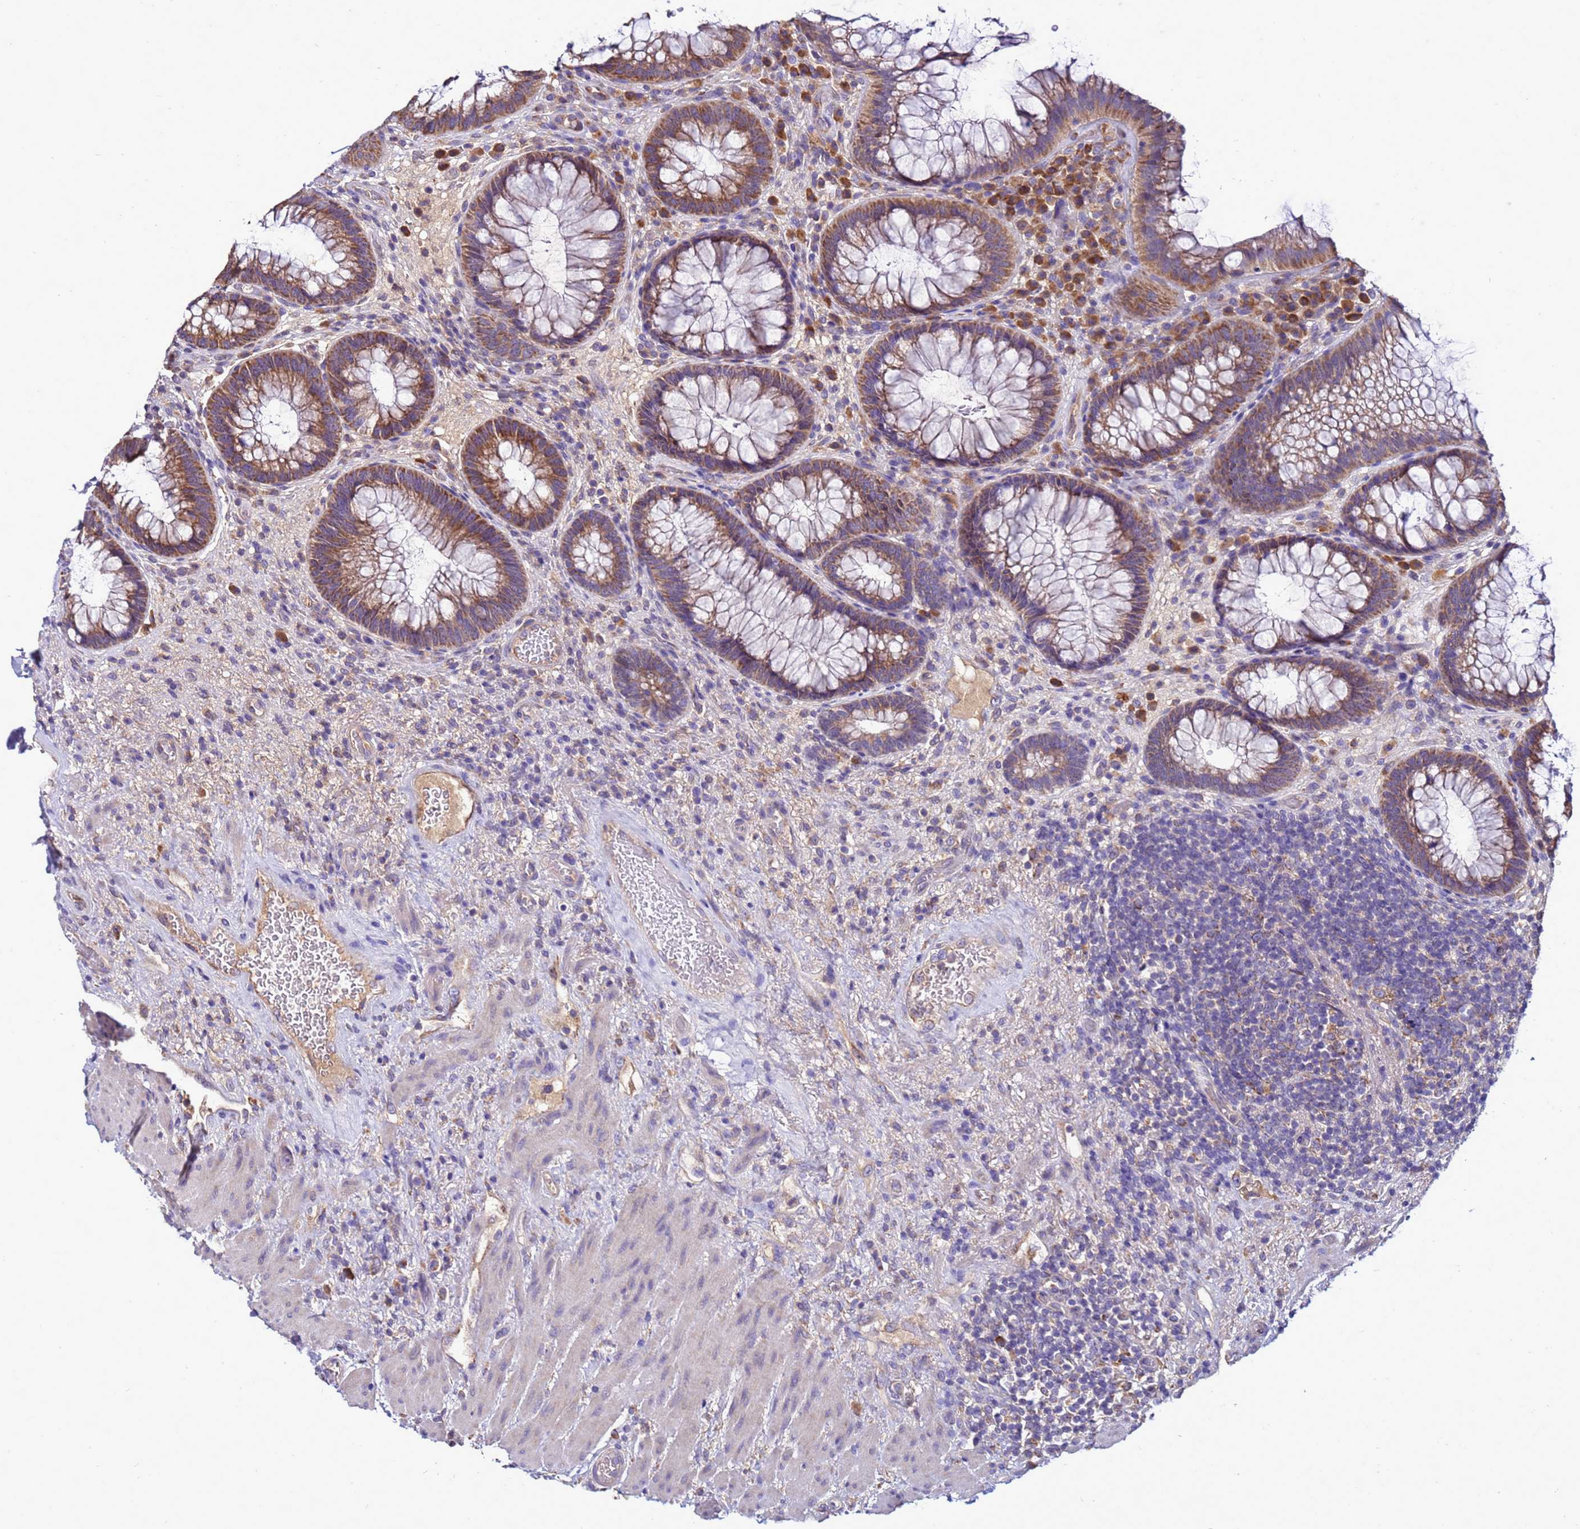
{"staining": {"intensity": "moderate", "quantity": ">75%", "location": "cytoplasmic/membranous"}, "tissue": "rectum", "cell_type": "Glandular cells", "image_type": "normal", "snomed": [{"axis": "morphology", "description": "Normal tissue, NOS"}, {"axis": "topography", "description": "Rectum"}], "caption": "Rectum stained with DAB (3,3'-diaminobenzidine) immunohistochemistry (IHC) displays medium levels of moderate cytoplasmic/membranous positivity in about >75% of glandular cells. (brown staining indicates protein expression, while blue staining denotes nuclei).", "gene": "ANTKMT", "patient": {"sex": "male", "age": 51}}